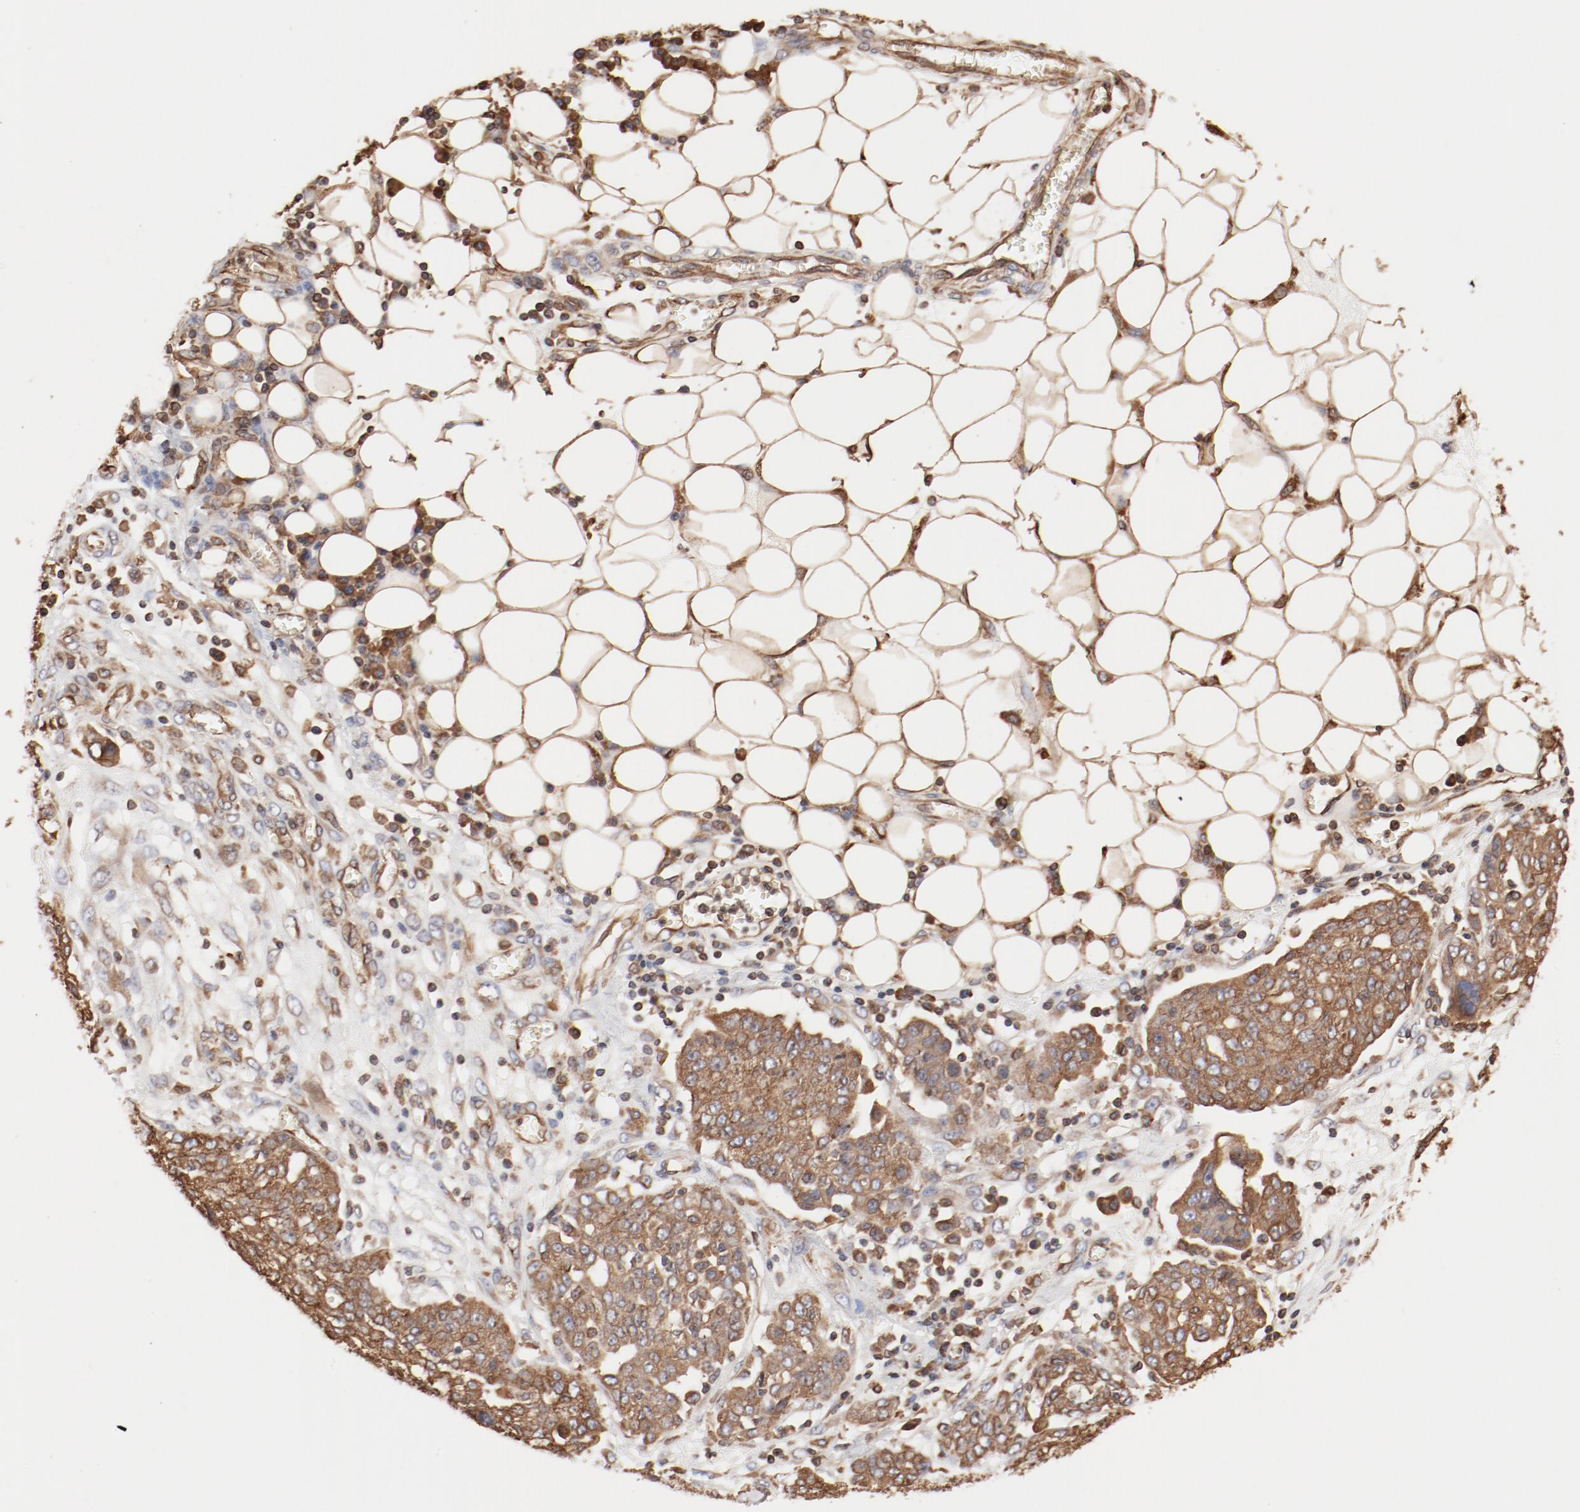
{"staining": {"intensity": "moderate", "quantity": ">75%", "location": "cytoplasmic/membranous"}, "tissue": "ovarian cancer", "cell_type": "Tumor cells", "image_type": "cancer", "snomed": [{"axis": "morphology", "description": "Cystadenocarcinoma, serous, NOS"}, {"axis": "topography", "description": "Soft tissue"}, {"axis": "topography", "description": "Ovary"}], "caption": "Ovarian serous cystadenocarcinoma stained with DAB (3,3'-diaminobenzidine) immunohistochemistry shows medium levels of moderate cytoplasmic/membranous expression in about >75% of tumor cells.", "gene": "BCAP31", "patient": {"sex": "female", "age": 57}}